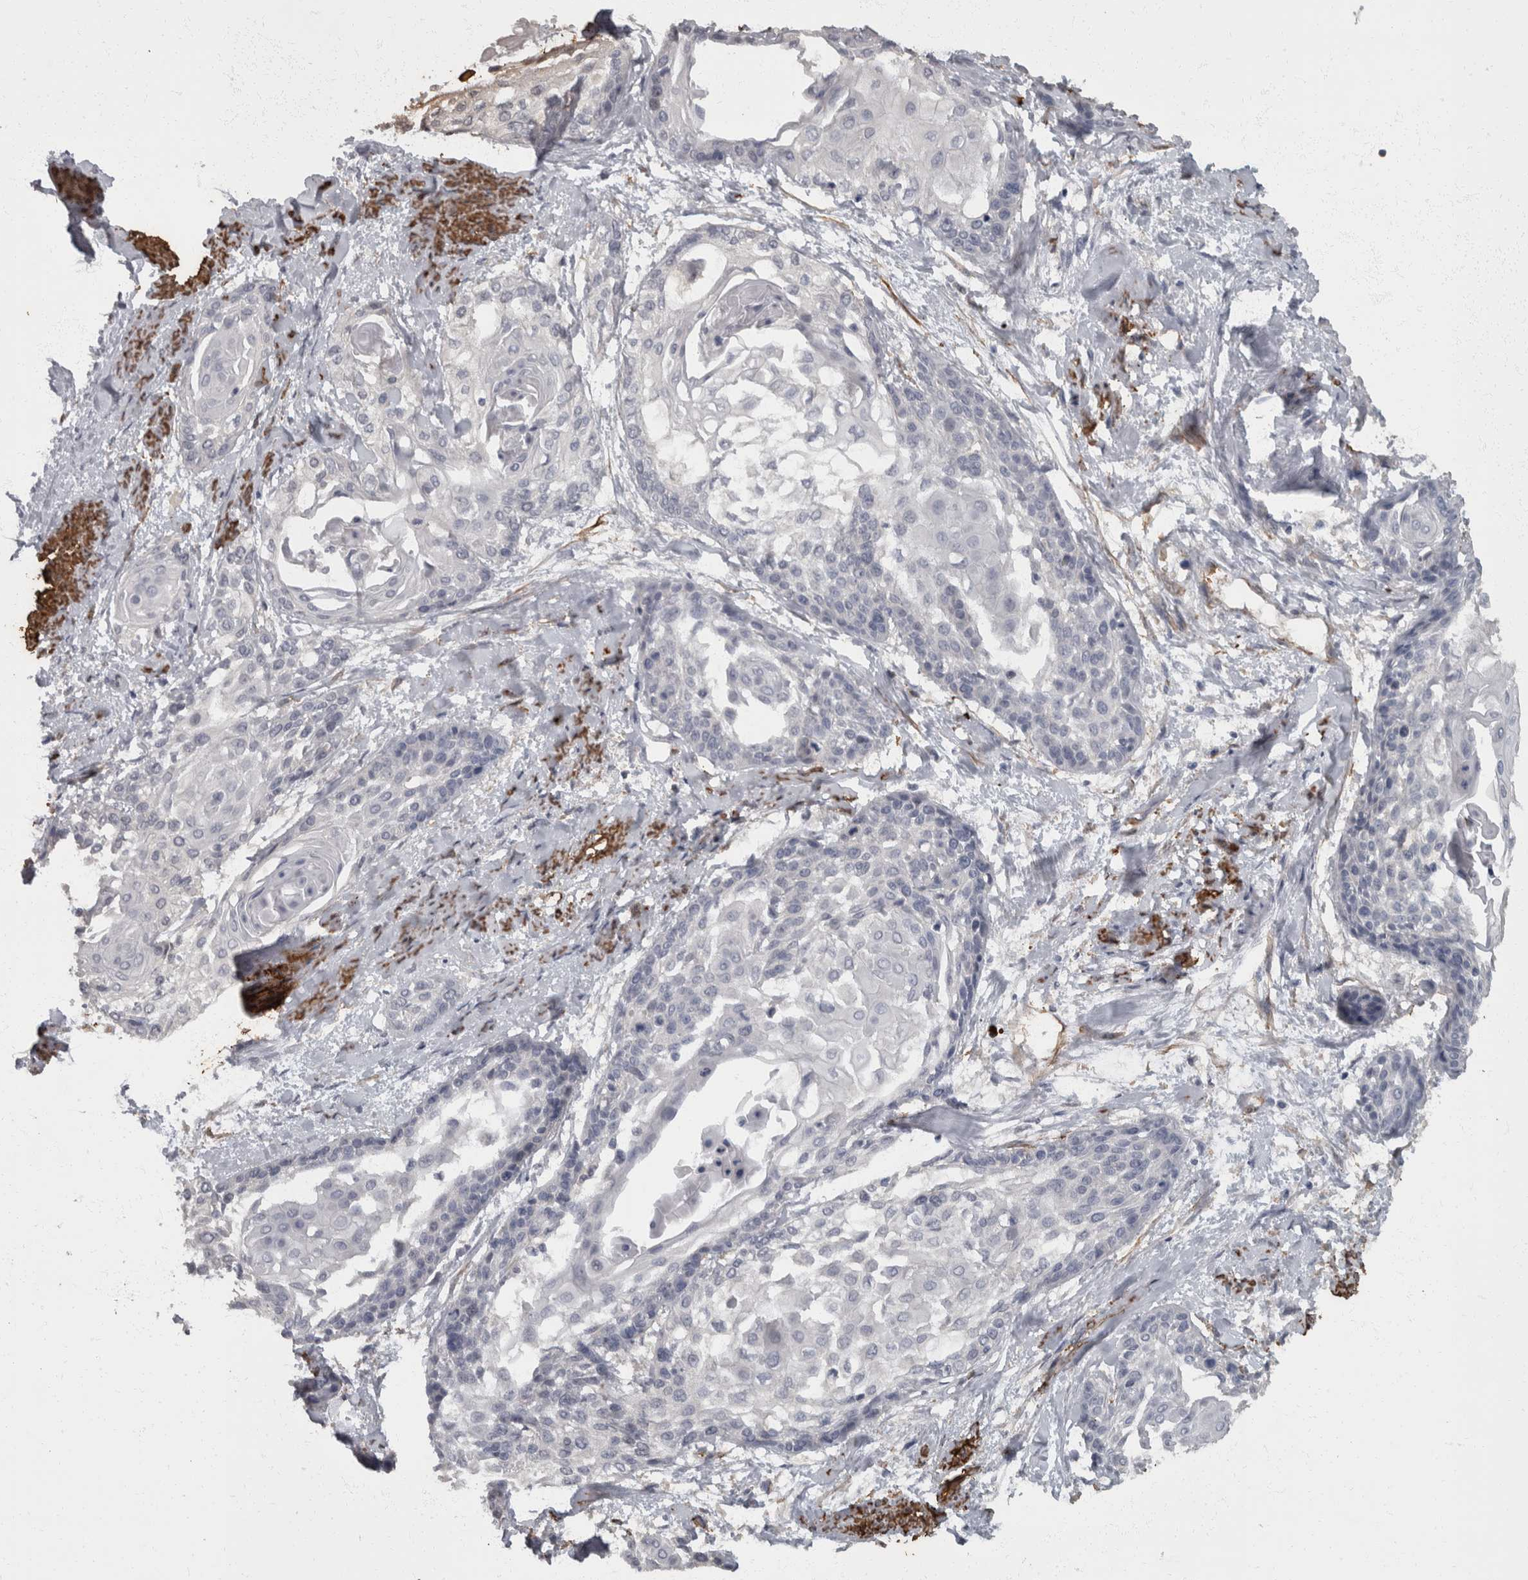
{"staining": {"intensity": "negative", "quantity": "none", "location": "none"}, "tissue": "cervical cancer", "cell_type": "Tumor cells", "image_type": "cancer", "snomed": [{"axis": "morphology", "description": "Squamous cell carcinoma, NOS"}, {"axis": "topography", "description": "Cervix"}], "caption": "The histopathology image demonstrates no significant positivity in tumor cells of cervical squamous cell carcinoma.", "gene": "MASTL", "patient": {"sex": "female", "age": 57}}